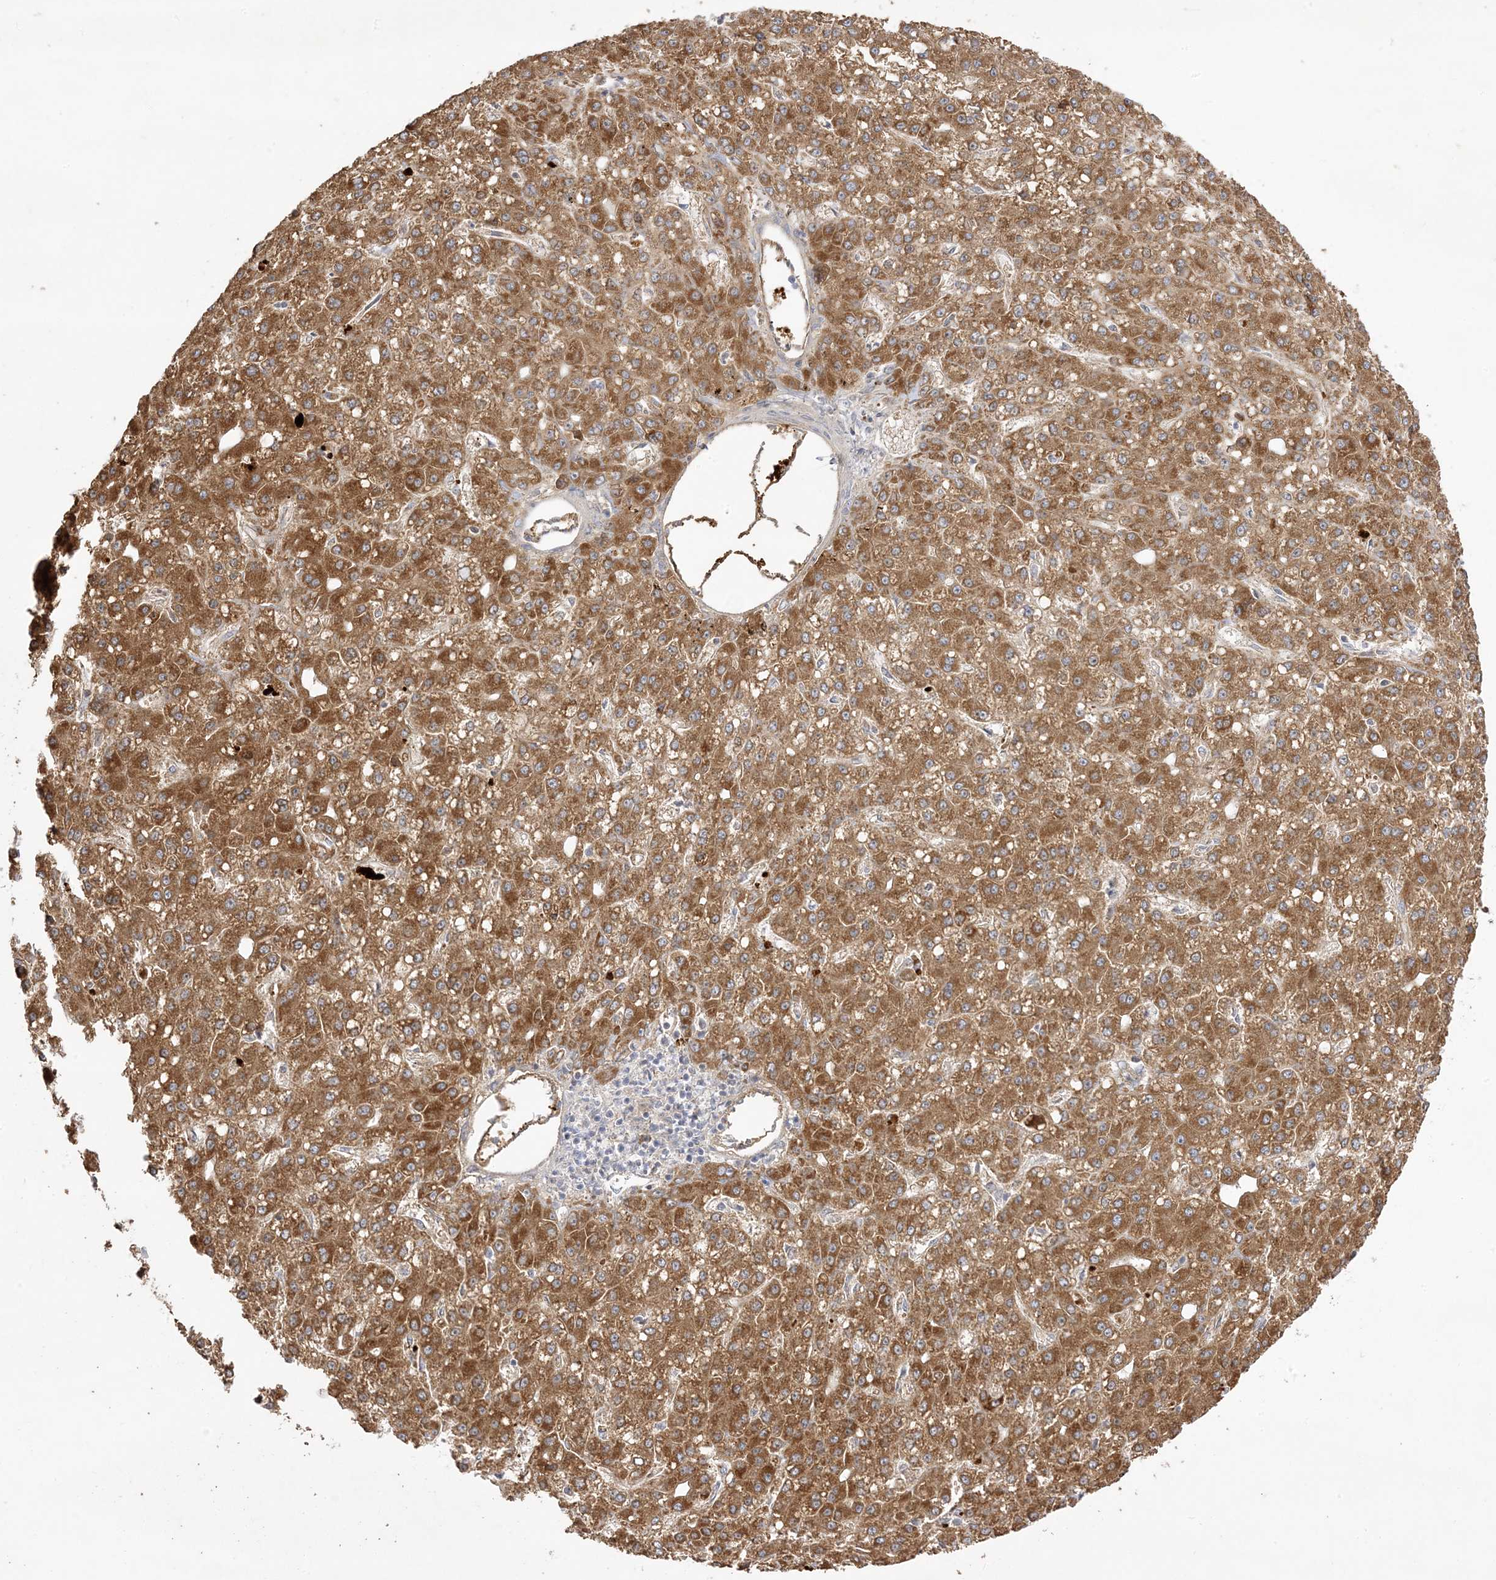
{"staining": {"intensity": "moderate", "quantity": ">75%", "location": "cytoplasmic/membranous"}, "tissue": "liver cancer", "cell_type": "Tumor cells", "image_type": "cancer", "snomed": [{"axis": "morphology", "description": "Carcinoma, Hepatocellular, NOS"}, {"axis": "topography", "description": "Liver"}], "caption": "Liver hepatocellular carcinoma stained with a brown dye shows moderate cytoplasmic/membranous positive staining in about >75% of tumor cells.", "gene": "TRANK1", "patient": {"sex": "male", "age": 67}}